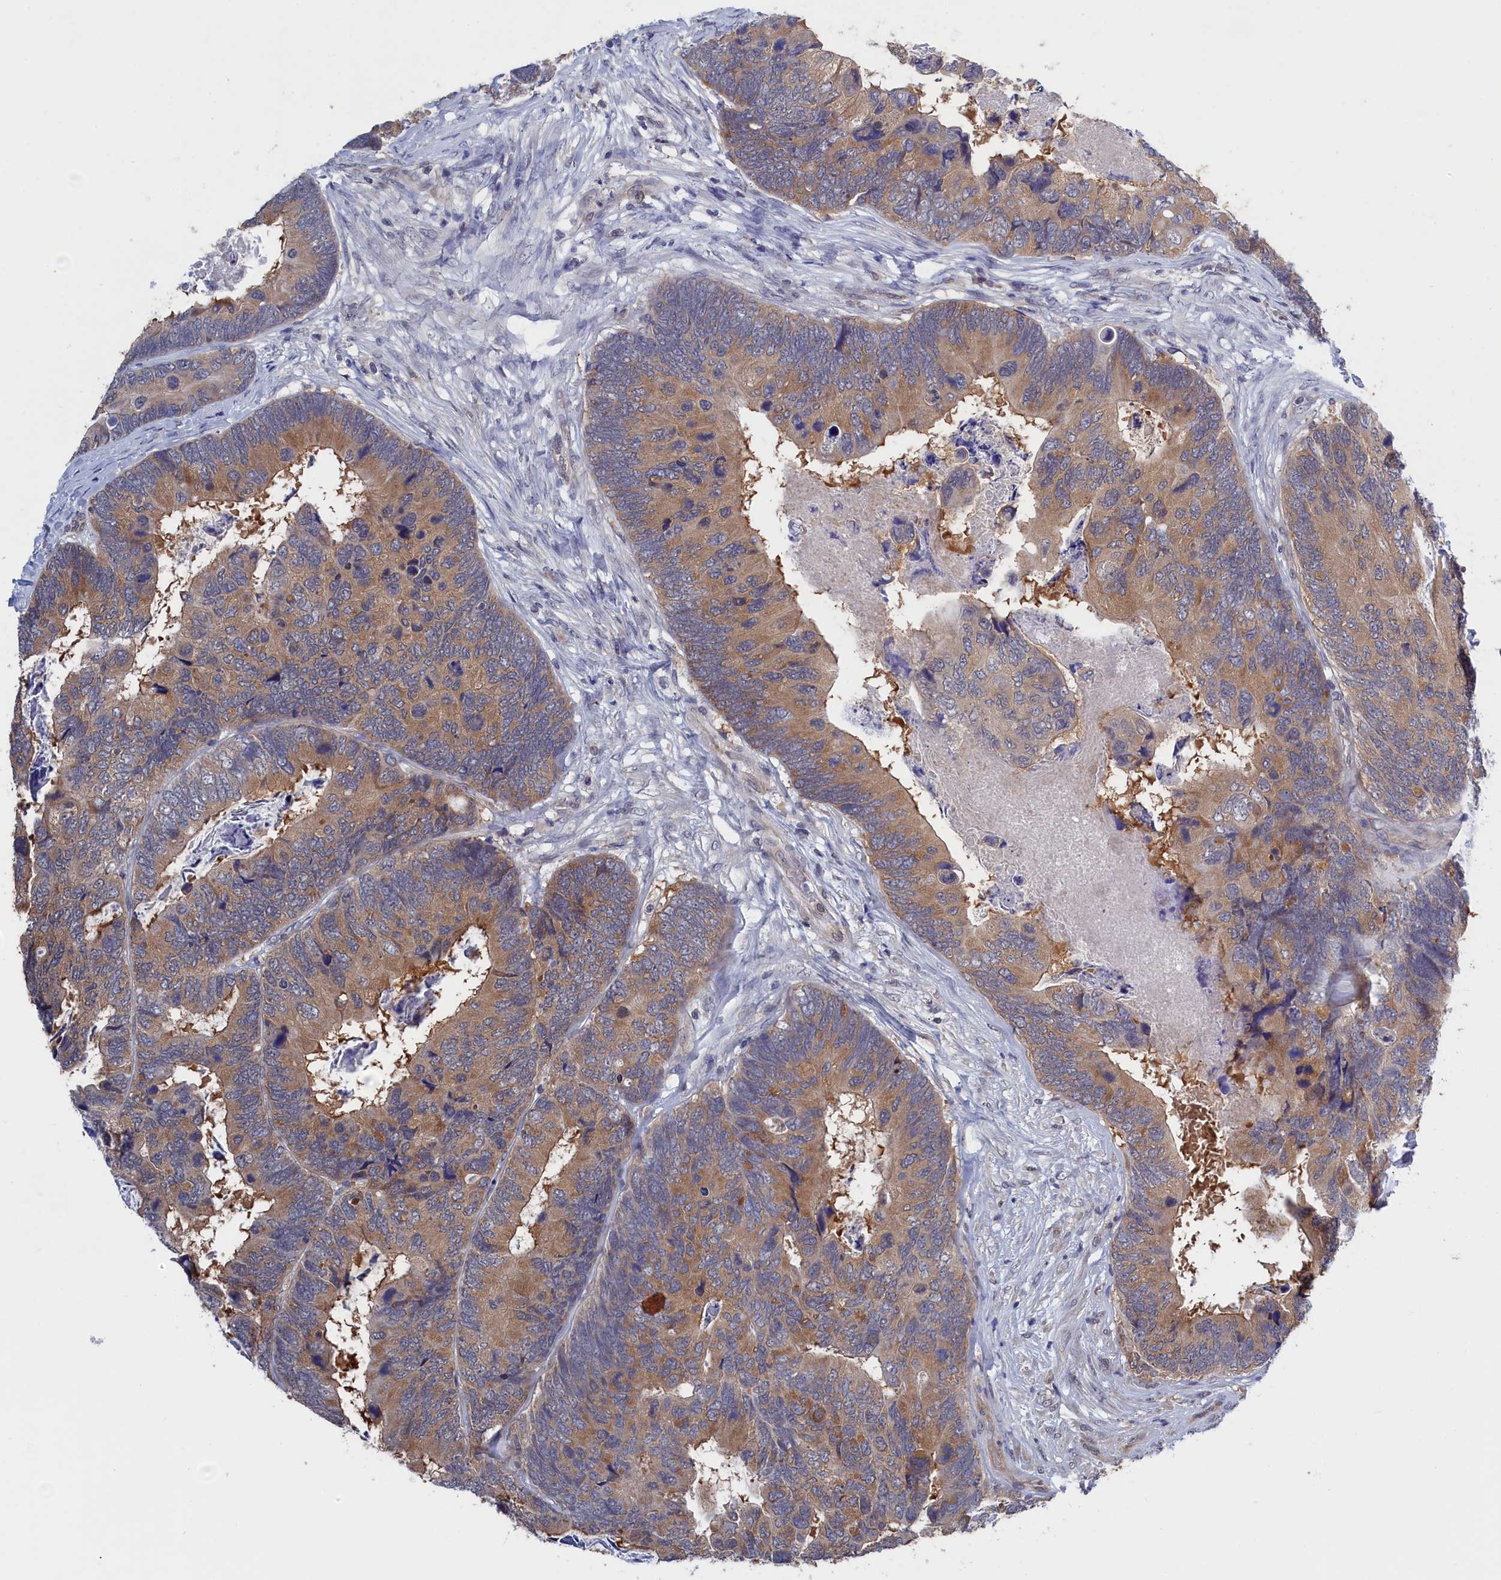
{"staining": {"intensity": "weak", "quantity": ">75%", "location": "cytoplasmic/membranous"}, "tissue": "colorectal cancer", "cell_type": "Tumor cells", "image_type": "cancer", "snomed": [{"axis": "morphology", "description": "Adenocarcinoma, NOS"}, {"axis": "topography", "description": "Colon"}], "caption": "Colorectal cancer (adenocarcinoma) stained with a protein marker shows weak staining in tumor cells.", "gene": "PGP", "patient": {"sex": "female", "age": 67}}